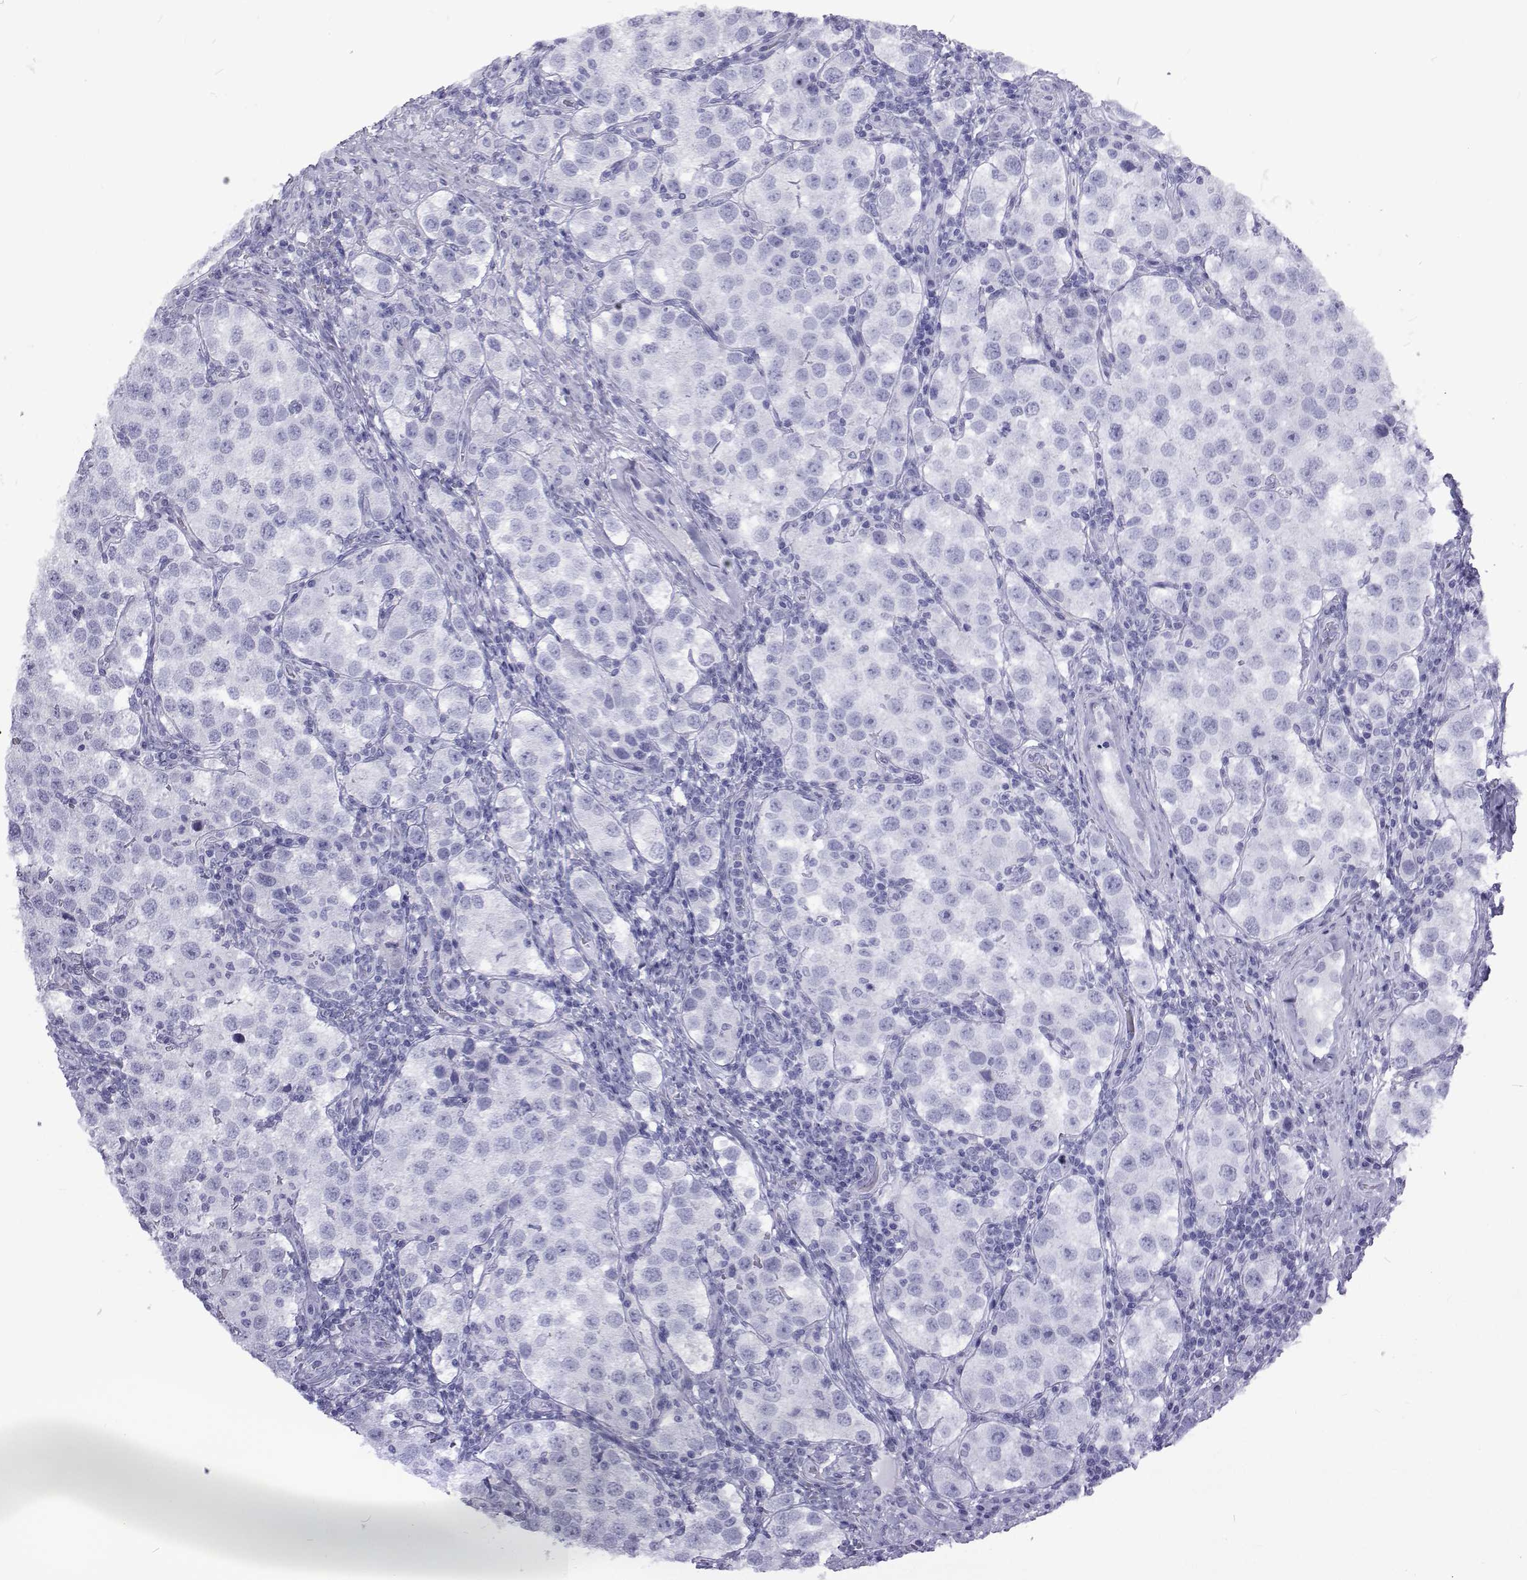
{"staining": {"intensity": "negative", "quantity": "none", "location": "none"}, "tissue": "testis cancer", "cell_type": "Tumor cells", "image_type": "cancer", "snomed": [{"axis": "morphology", "description": "Seminoma, NOS"}, {"axis": "topography", "description": "Testis"}], "caption": "The micrograph shows no staining of tumor cells in testis seminoma. Nuclei are stained in blue.", "gene": "NPR3", "patient": {"sex": "male", "age": 37}}